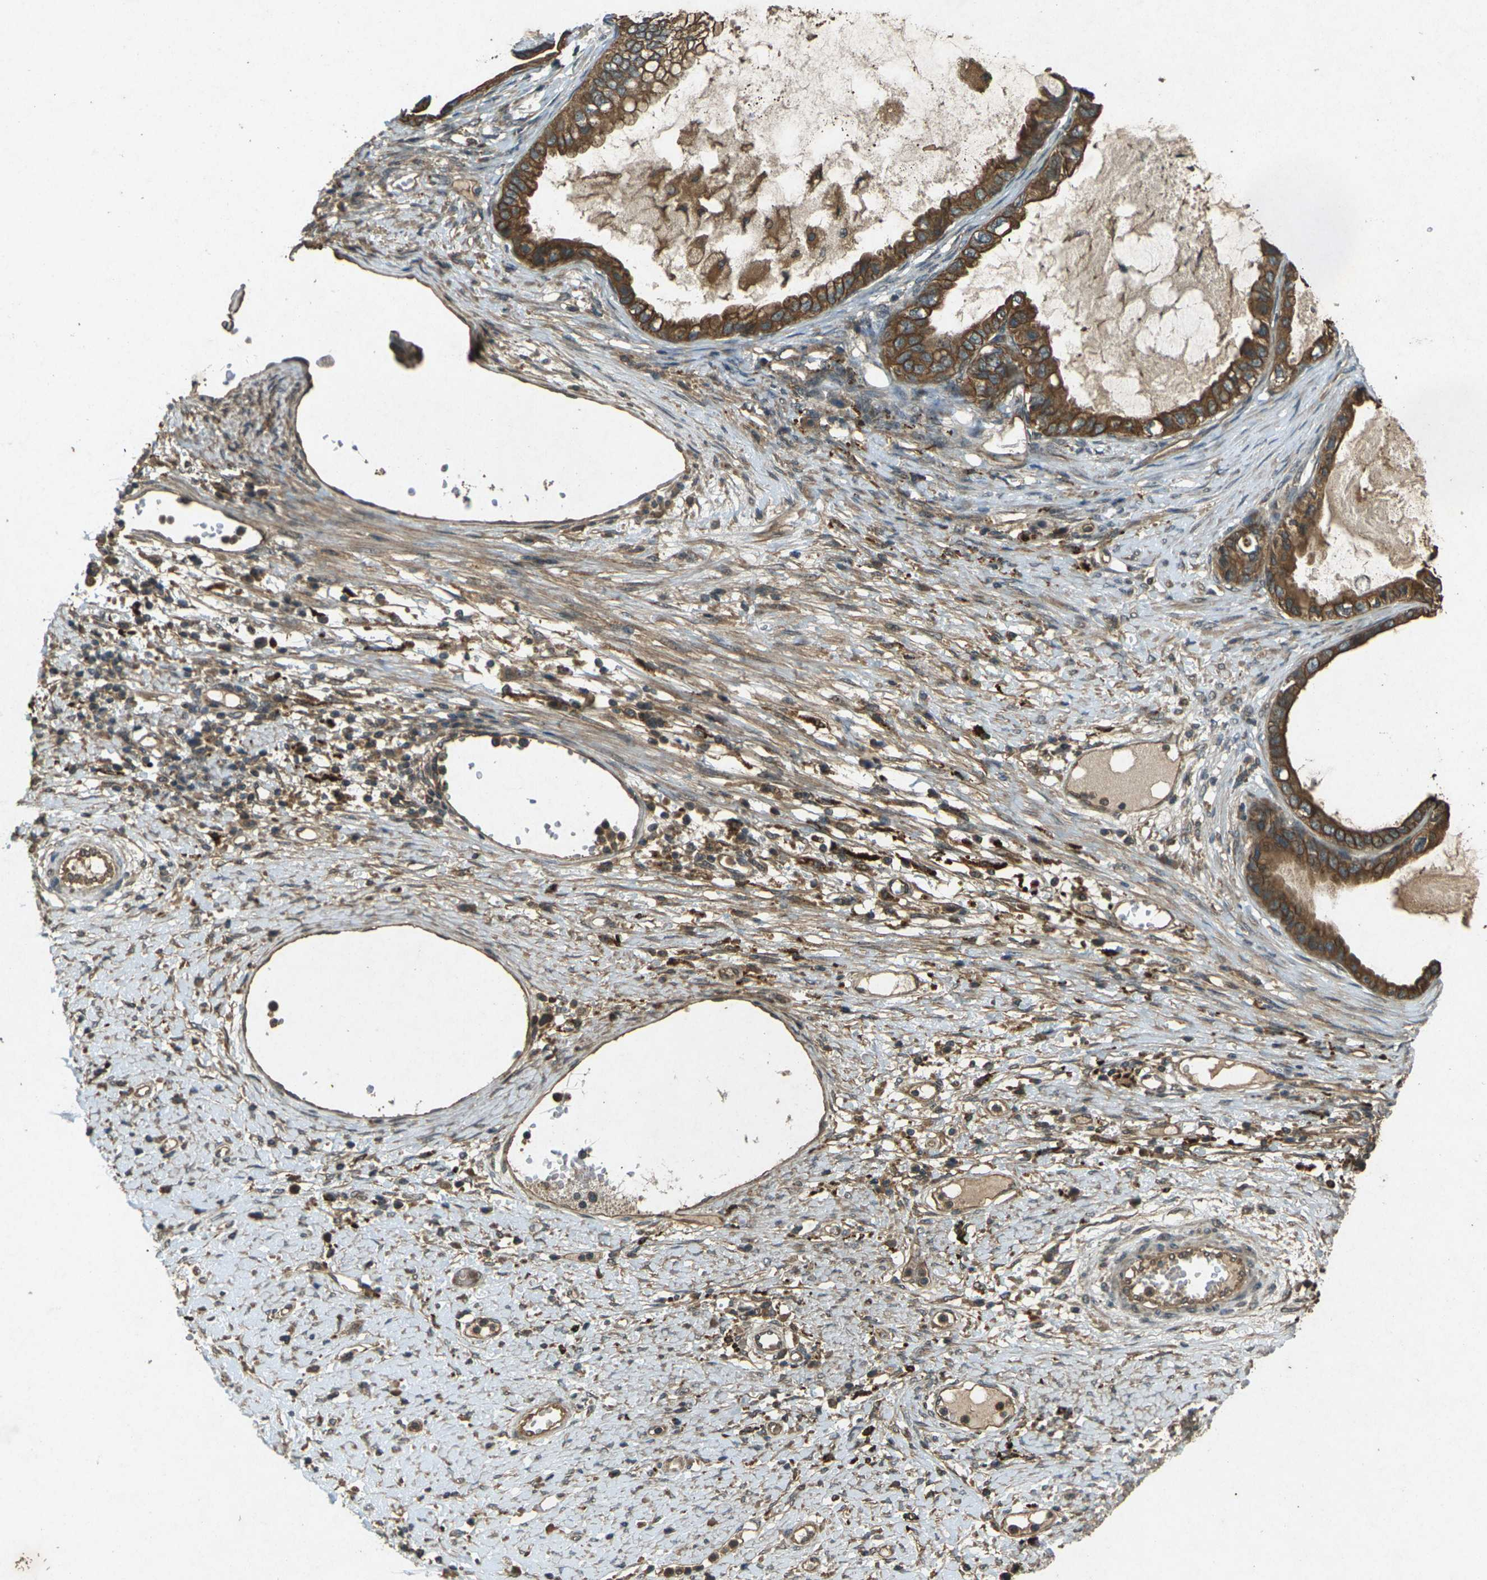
{"staining": {"intensity": "strong", "quantity": ">75%", "location": "cytoplasmic/membranous"}, "tissue": "ovarian cancer", "cell_type": "Tumor cells", "image_type": "cancer", "snomed": [{"axis": "morphology", "description": "Cystadenocarcinoma, mucinous, NOS"}, {"axis": "topography", "description": "Ovary"}], "caption": "DAB immunohistochemical staining of human mucinous cystadenocarcinoma (ovarian) demonstrates strong cytoplasmic/membranous protein positivity in about >75% of tumor cells.", "gene": "TAP1", "patient": {"sex": "female", "age": 80}}